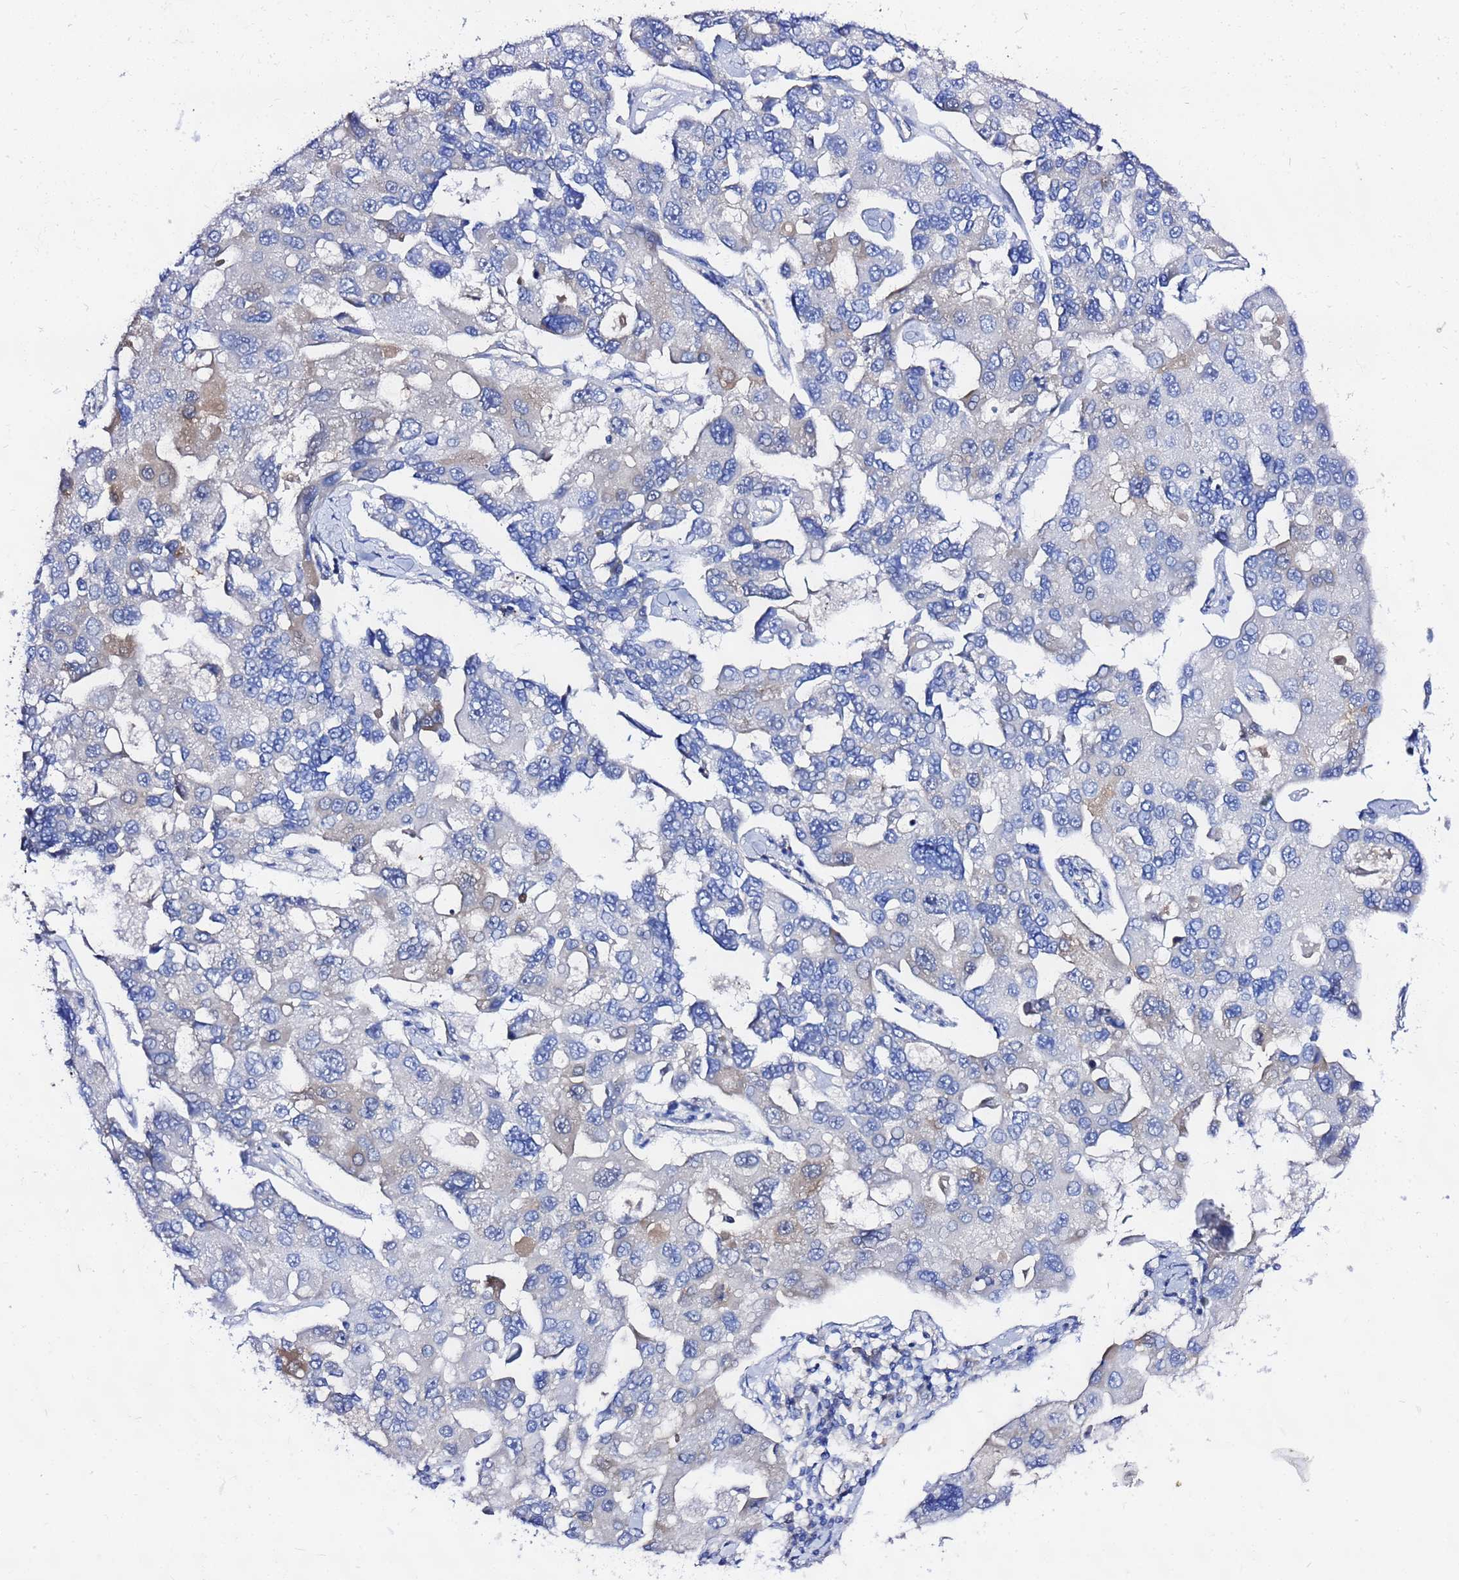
{"staining": {"intensity": "negative", "quantity": "none", "location": "none"}, "tissue": "lung cancer", "cell_type": "Tumor cells", "image_type": "cancer", "snomed": [{"axis": "morphology", "description": "Adenocarcinoma, NOS"}, {"axis": "topography", "description": "Lung"}], "caption": "High magnification brightfield microscopy of lung adenocarcinoma stained with DAB (3,3'-diaminobenzidine) (brown) and counterstained with hematoxylin (blue): tumor cells show no significant staining.", "gene": "FAHD2A", "patient": {"sex": "female", "age": 54}}